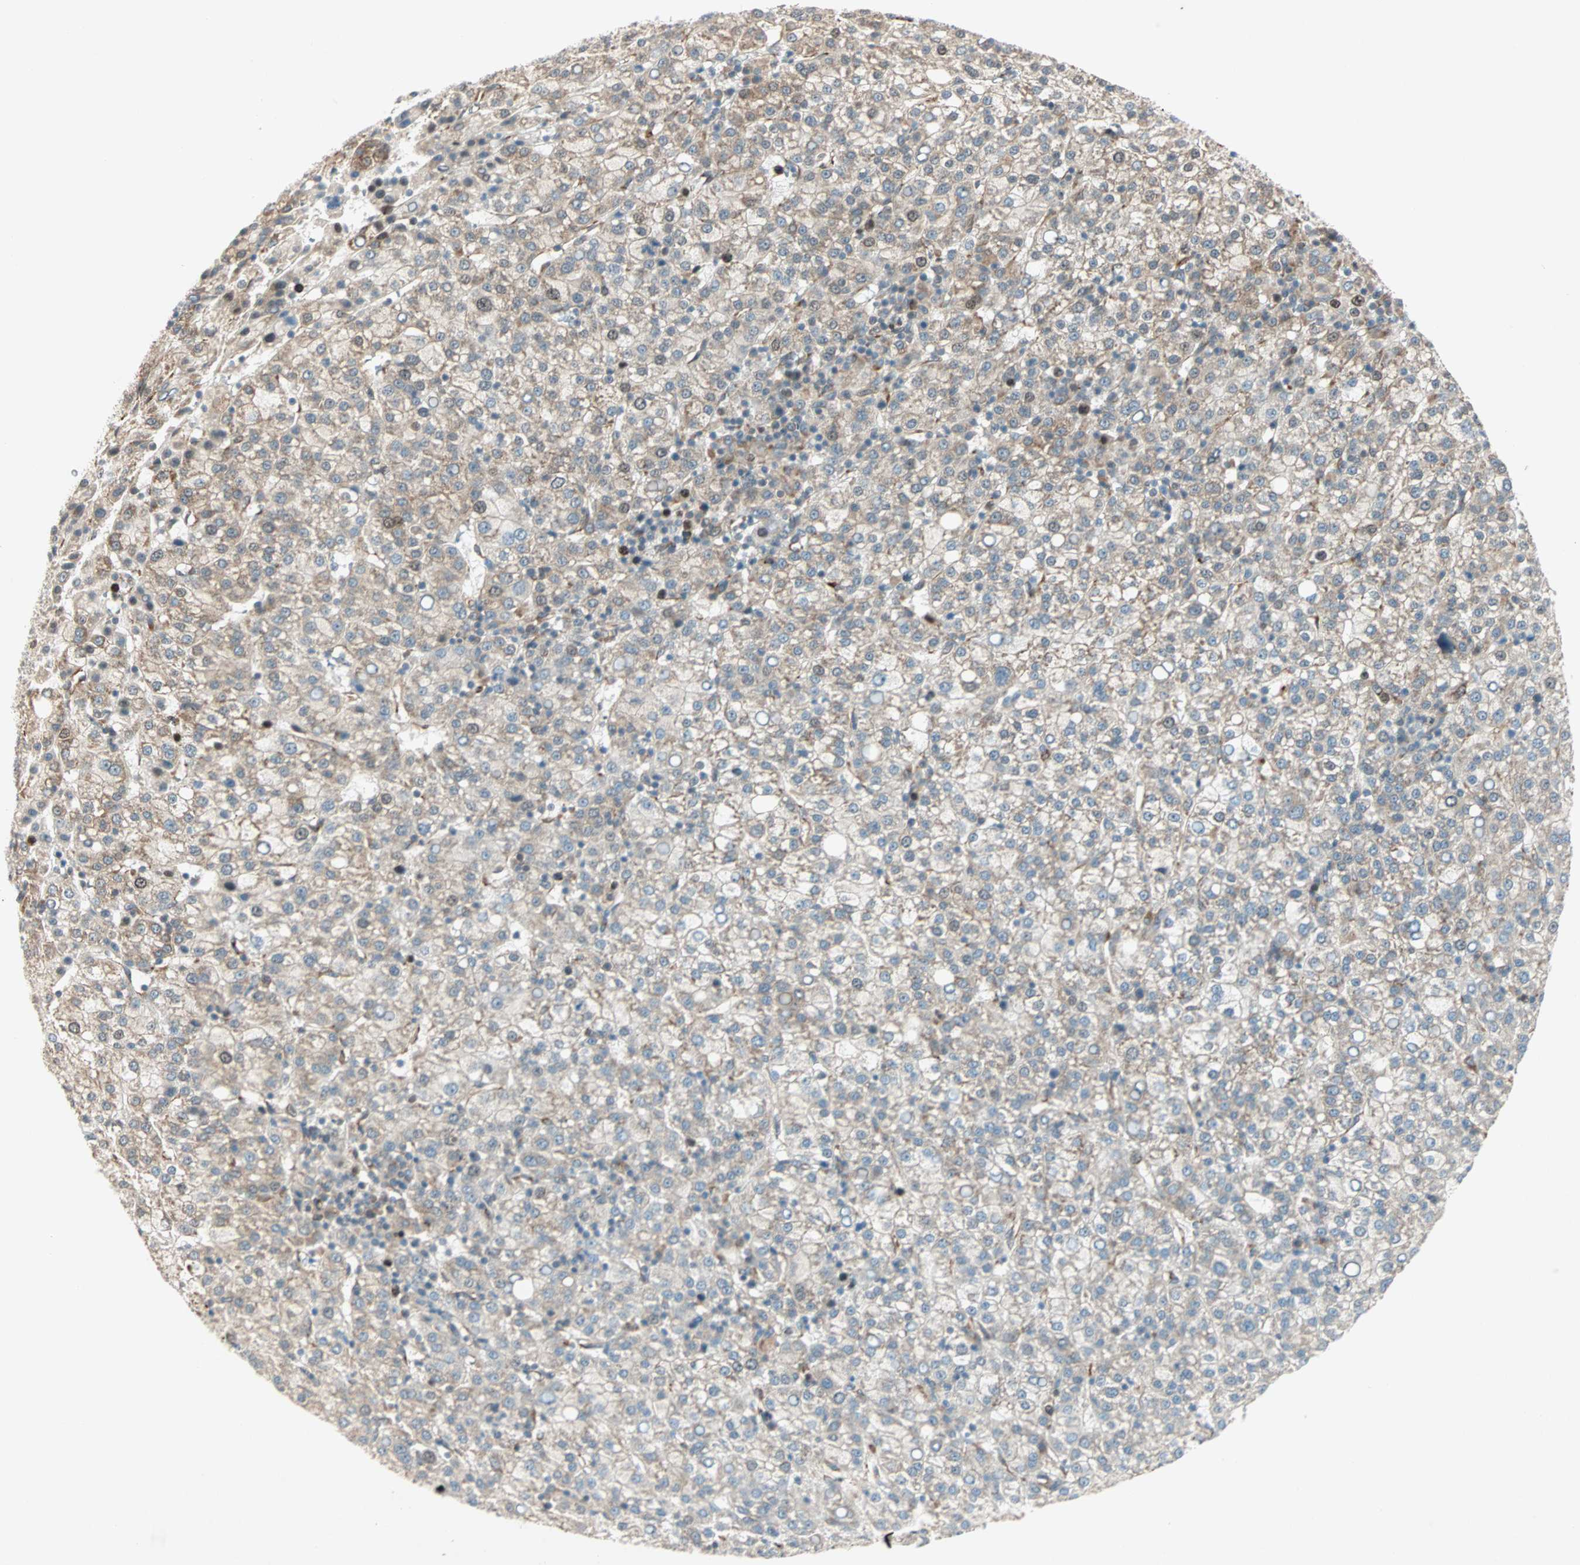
{"staining": {"intensity": "moderate", "quantity": ">75%", "location": "cytoplasmic/membranous"}, "tissue": "liver cancer", "cell_type": "Tumor cells", "image_type": "cancer", "snomed": [{"axis": "morphology", "description": "Carcinoma, Hepatocellular, NOS"}, {"axis": "topography", "description": "Liver"}], "caption": "About >75% of tumor cells in human hepatocellular carcinoma (liver) show moderate cytoplasmic/membranous protein expression as visualized by brown immunohistochemical staining.", "gene": "ZNF37A", "patient": {"sex": "female", "age": 58}}